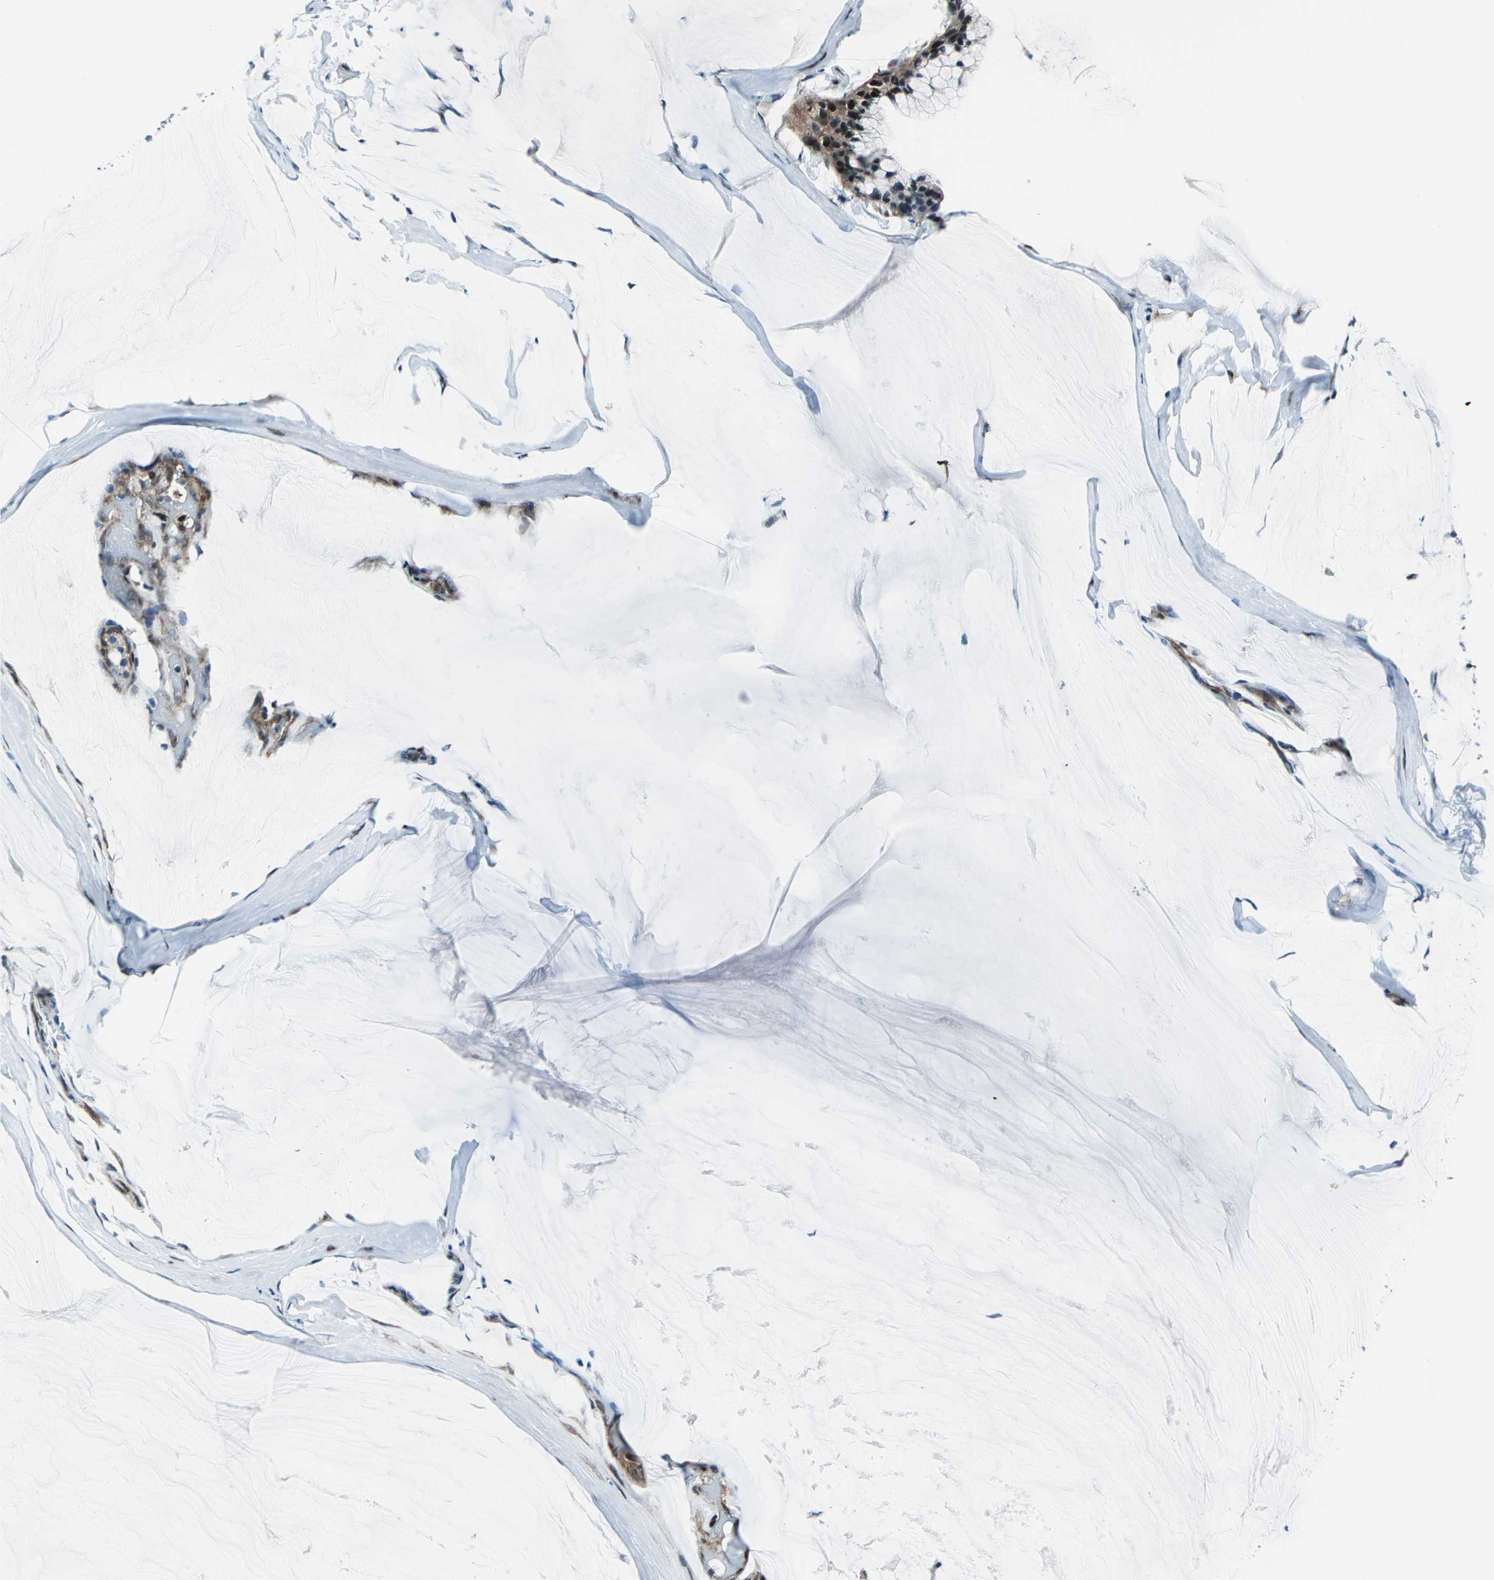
{"staining": {"intensity": "moderate", "quantity": ">75%", "location": "cytoplasmic/membranous,nuclear"}, "tissue": "ovarian cancer", "cell_type": "Tumor cells", "image_type": "cancer", "snomed": [{"axis": "morphology", "description": "Cystadenocarcinoma, mucinous, NOS"}, {"axis": "topography", "description": "Ovary"}], "caption": "A histopathology image showing moderate cytoplasmic/membranous and nuclear positivity in about >75% of tumor cells in ovarian cancer, as visualized by brown immunohistochemical staining.", "gene": "POLR3K", "patient": {"sex": "female", "age": 39}}